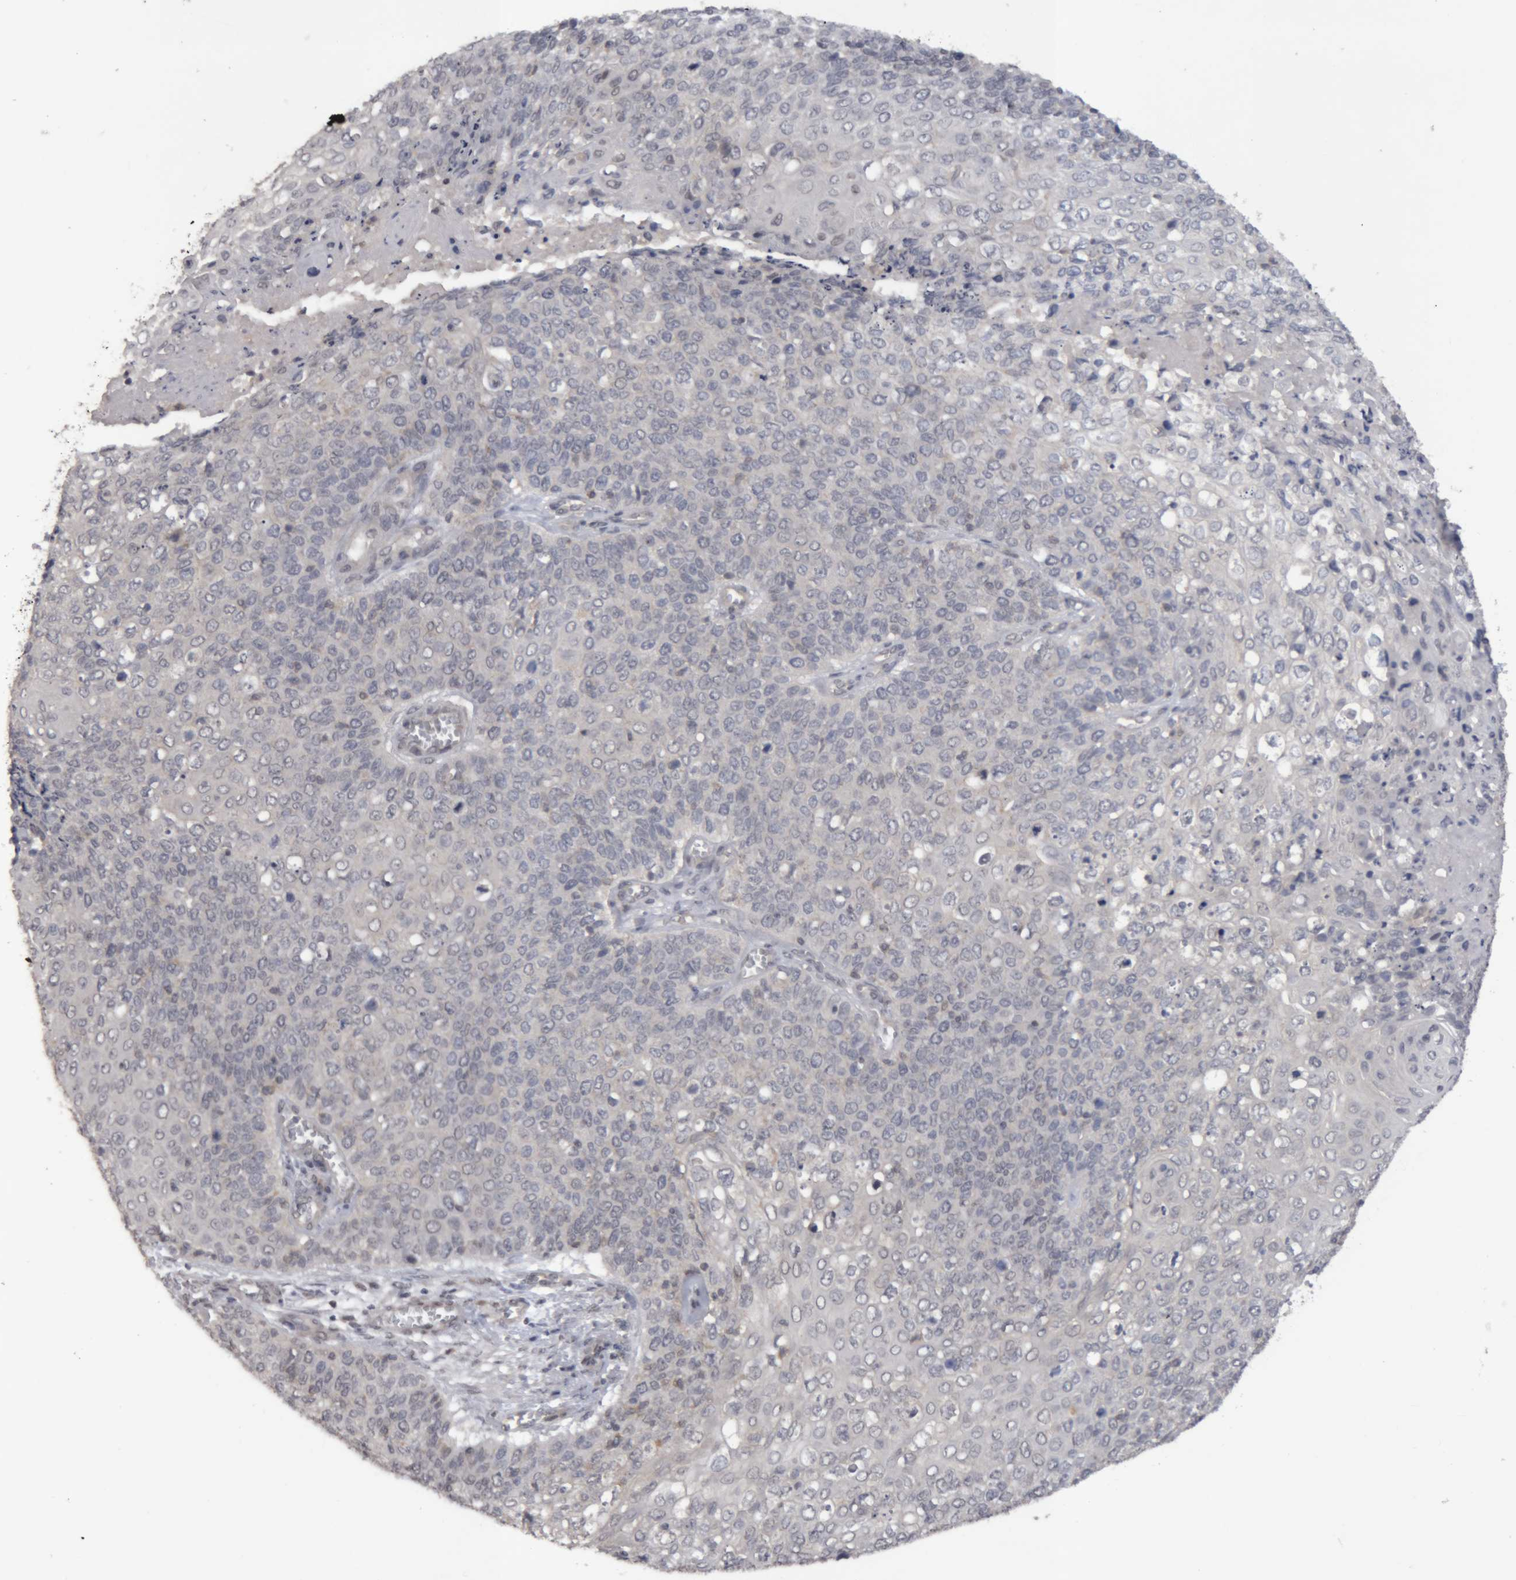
{"staining": {"intensity": "negative", "quantity": "none", "location": "none"}, "tissue": "cervical cancer", "cell_type": "Tumor cells", "image_type": "cancer", "snomed": [{"axis": "morphology", "description": "Squamous cell carcinoma, NOS"}, {"axis": "topography", "description": "Cervix"}], "caption": "DAB (3,3'-diaminobenzidine) immunohistochemical staining of human squamous cell carcinoma (cervical) reveals no significant expression in tumor cells.", "gene": "NFATC2", "patient": {"sex": "female", "age": 39}}